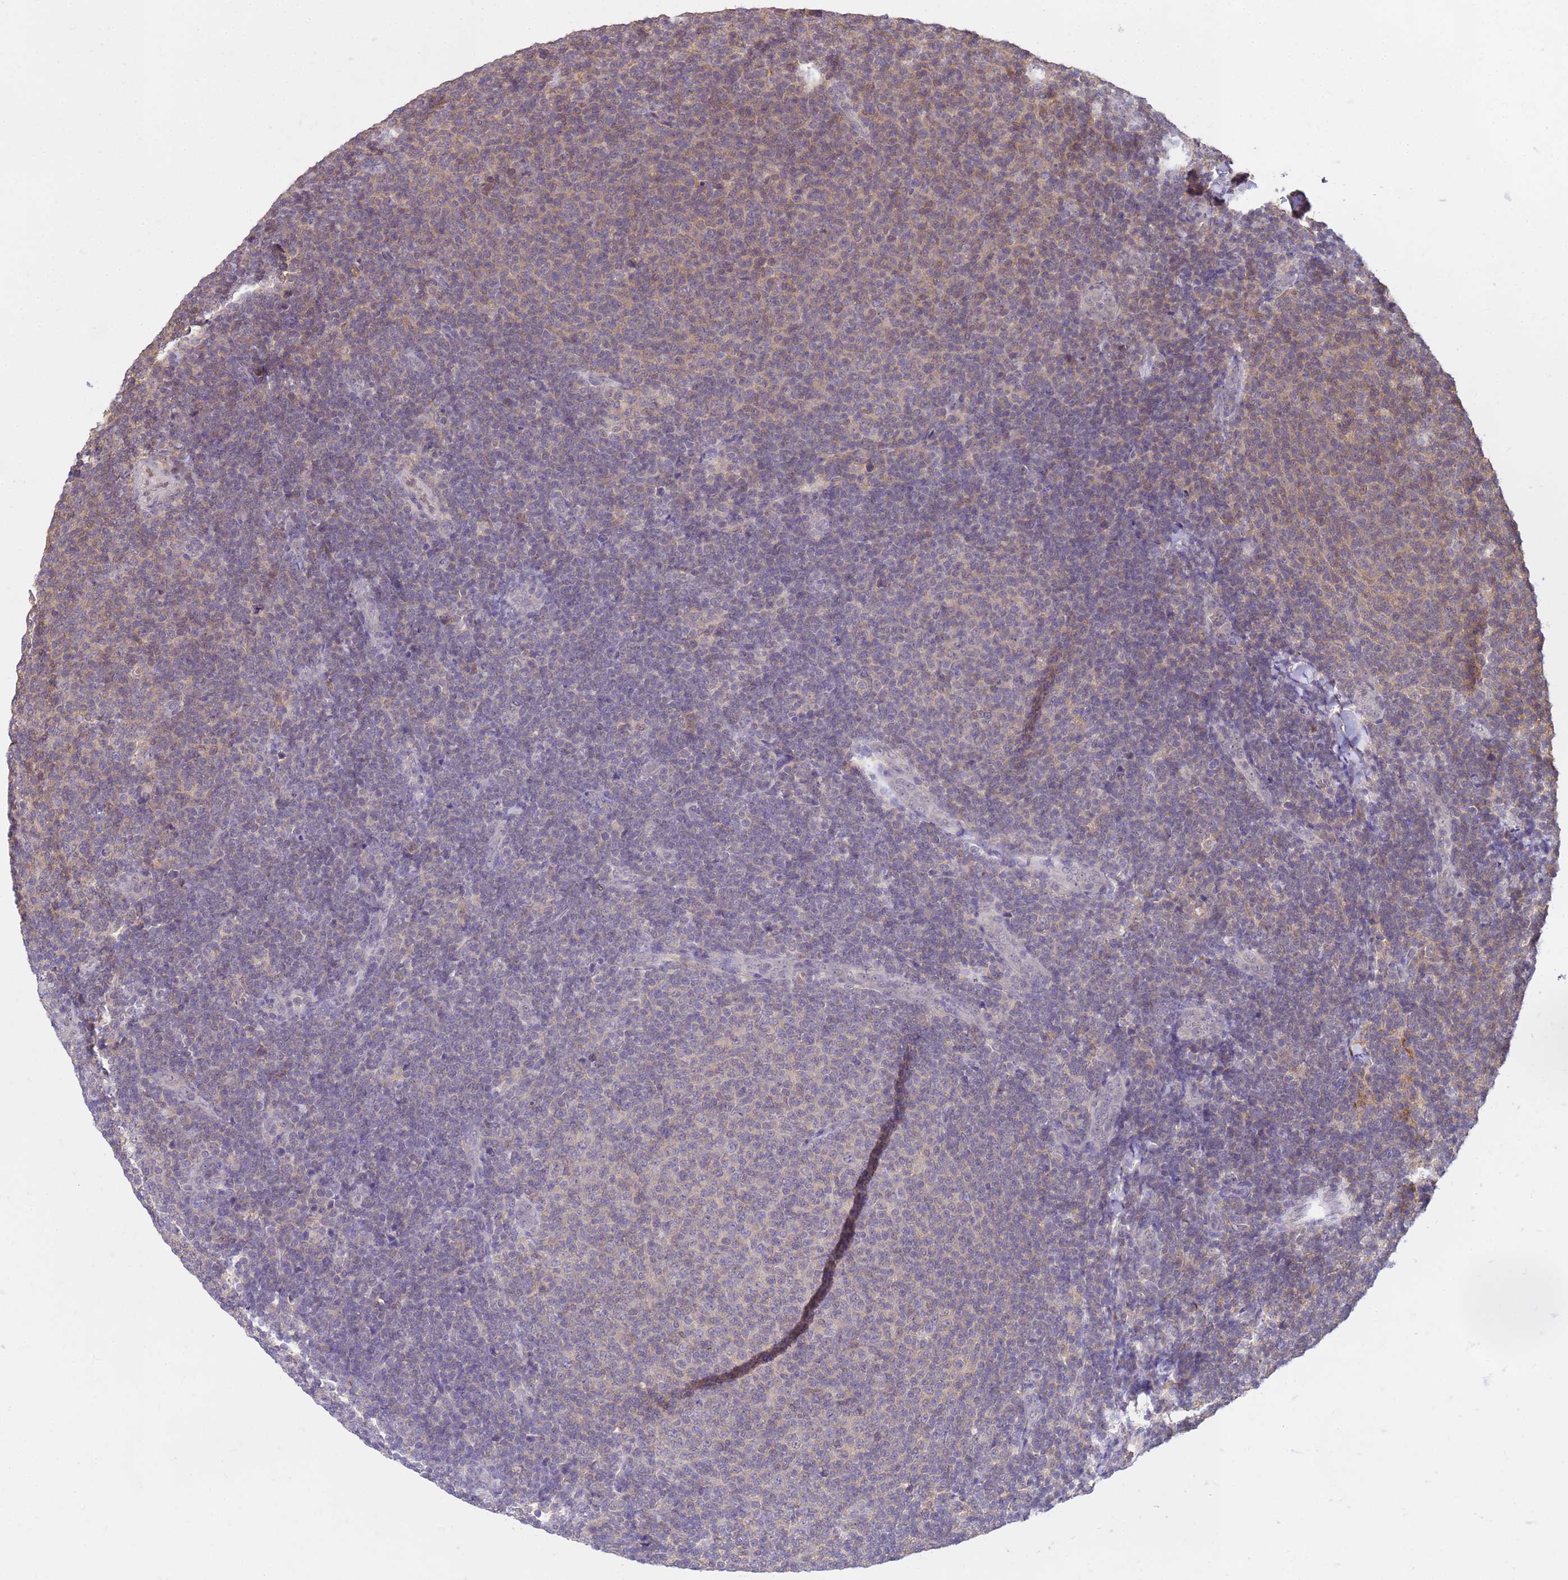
{"staining": {"intensity": "weak", "quantity": "<25%", "location": "cytoplasmic/membranous"}, "tissue": "lymphoma", "cell_type": "Tumor cells", "image_type": "cancer", "snomed": [{"axis": "morphology", "description": "Malignant lymphoma, non-Hodgkin's type, Low grade"}, {"axis": "topography", "description": "Lymph node"}], "caption": "Low-grade malignant lymphoma, non-Hodgkin's type was stained to show a protein in brown. There is no significant expression in tumor cells.", "gene": "NPEPPS", "patient": {"sex": "male", "age": 66}}